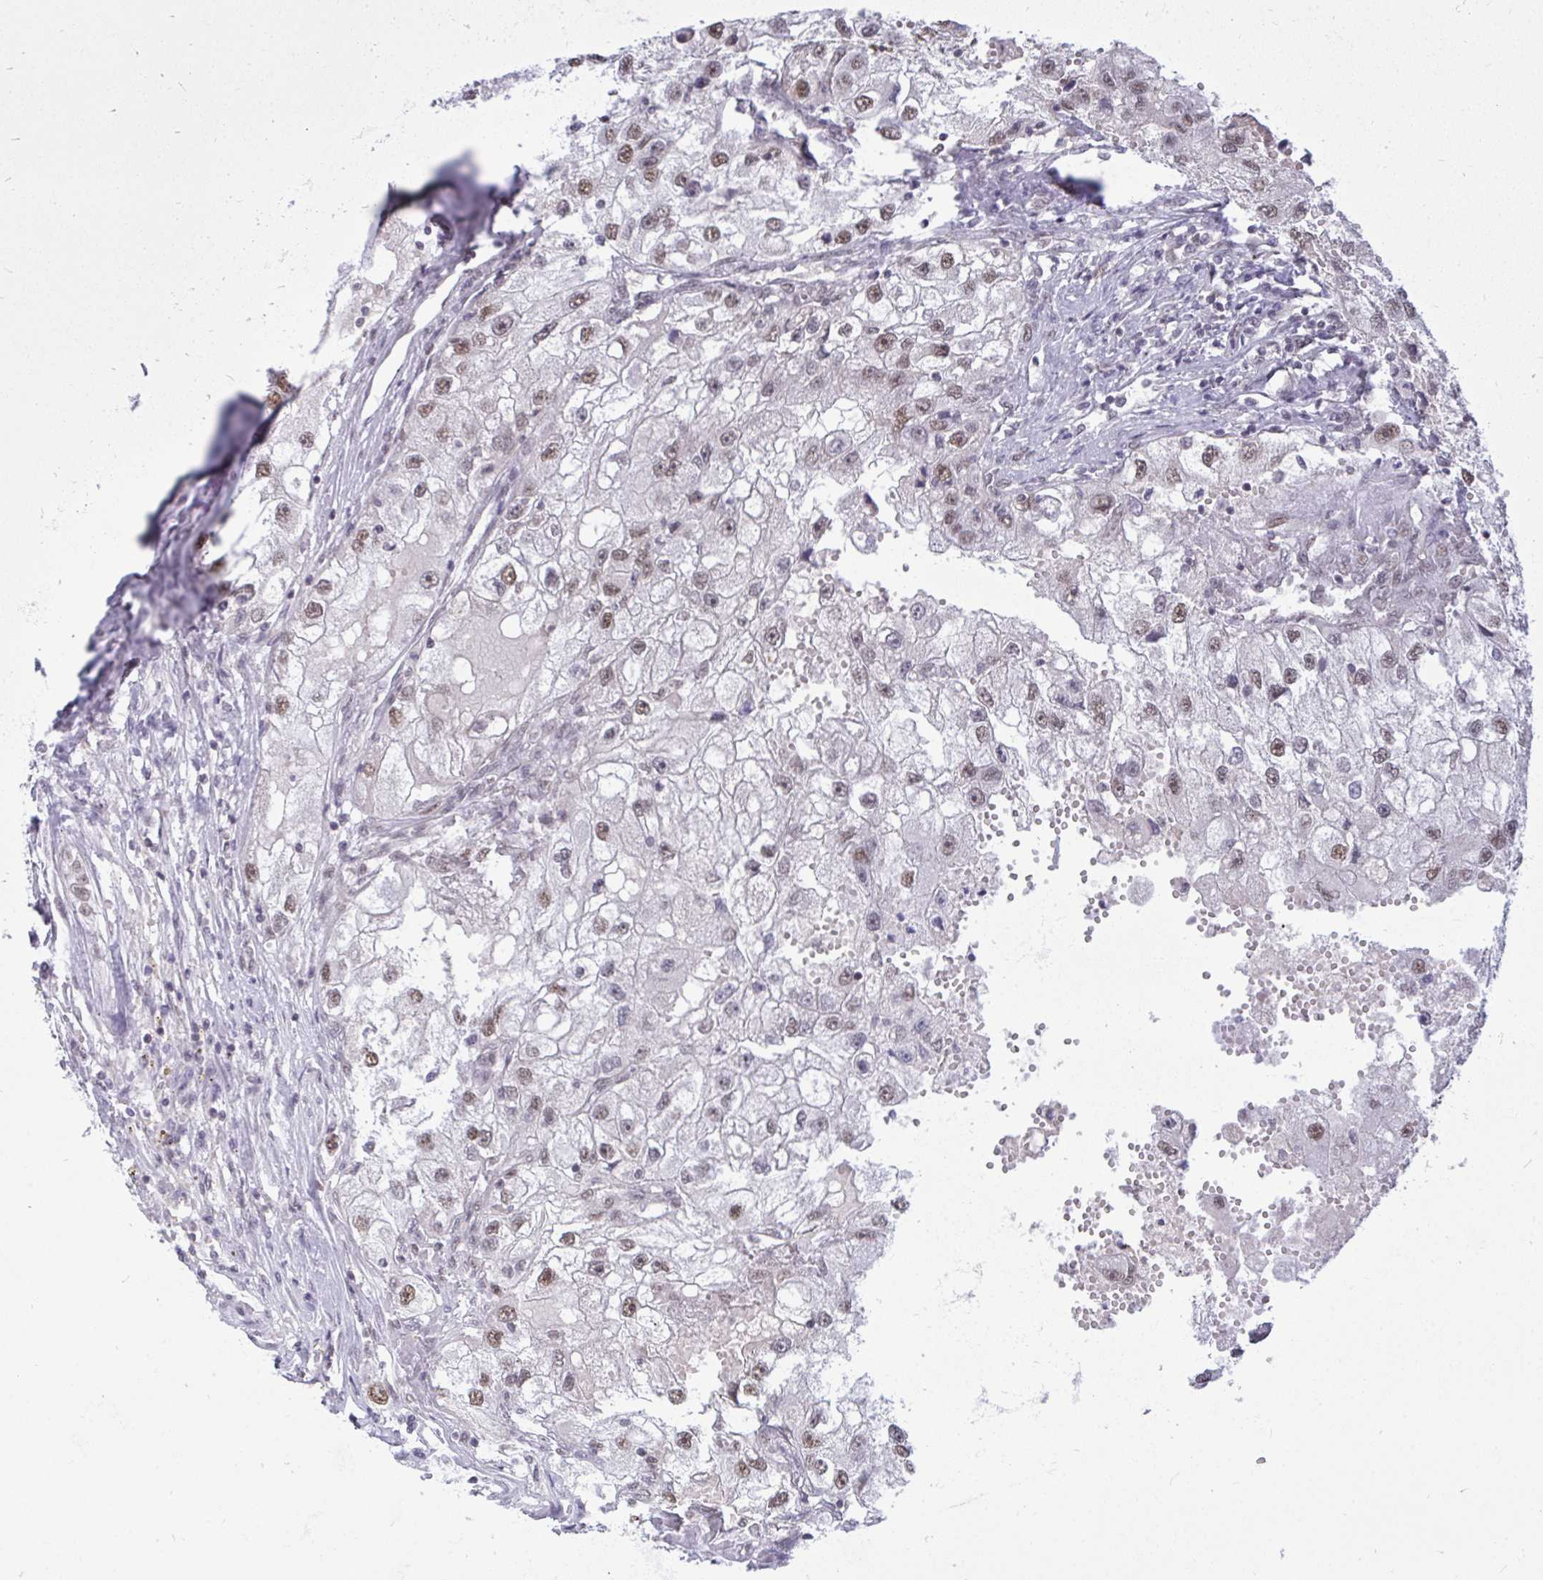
{"staining": {"intensity": "weak", "quantity": ">75%", "location": "nuclear"}, "tissue": "renal cancer", "cell_type": "Tumor cells", "image_type": "cancer", "snomed": [{"axis": "morphology", "description": "Adenocarcinoma, NOS"}, {"axis": "topography", "description": "Kidney"}], "caption": "Renal cancer (adenocarcinoma) tissue reveals weak nuclear positivity in approximately >75% of tumor cells, visualized by immunohistochemistry.", "gene": "PUF60", "patient": {"sex": "male", "age": 63}}